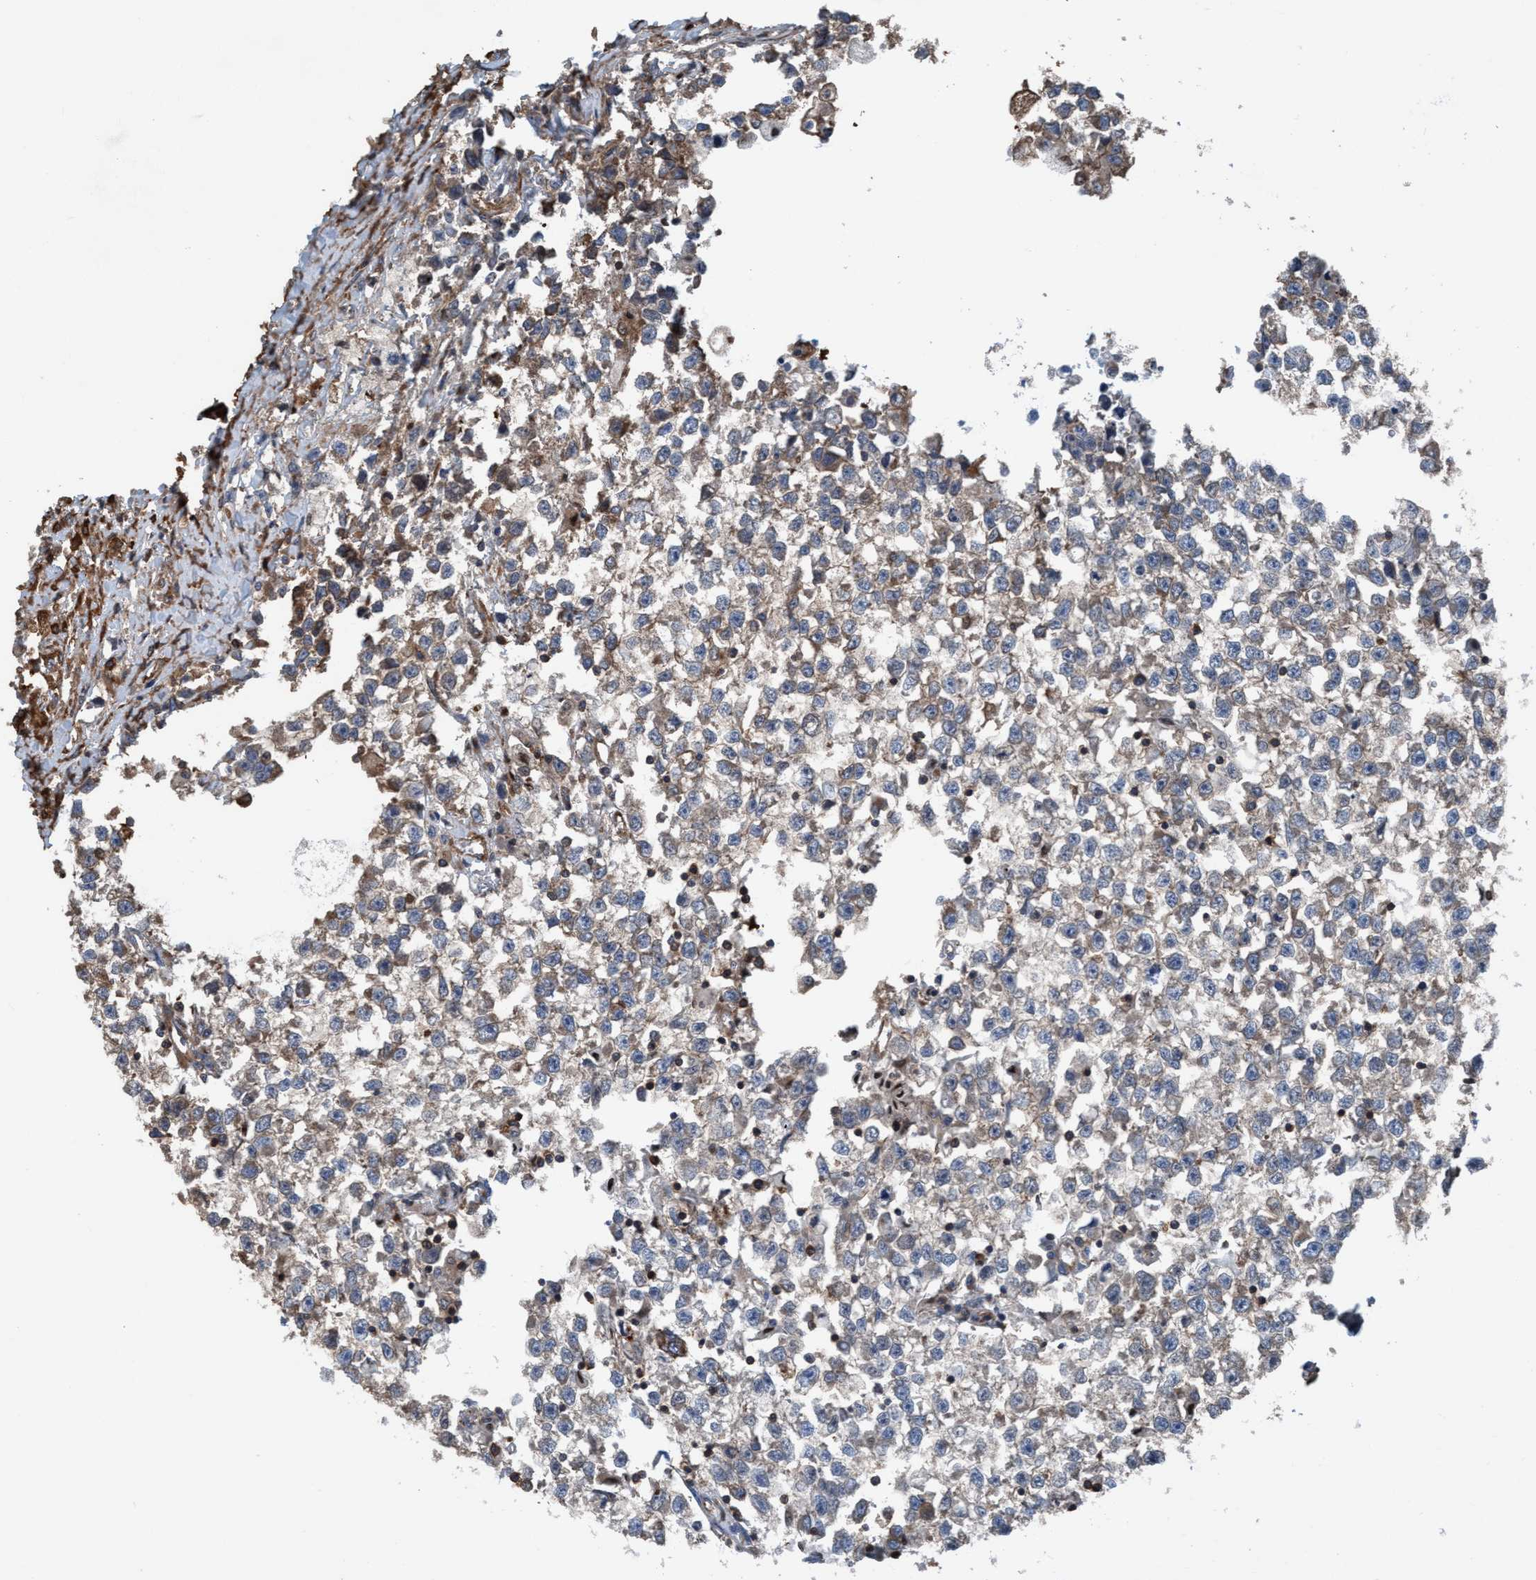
{"staining": {"intensity": "negative", "quantity": "none", "location": "none"}, "tissue": "testis cancer", "cell_type": "Tumor cells", "image_type": "cancer", "snomed": [{"axis": "morphology", "description": "Seminoma, NOS"}, {"axis": "morphology", "description": "Carcinoma, Embryonal, NOS"}, {"axis": "topography", "description": "Testis"}], "caption": "The photomicrograph displays no staining of tumor cells in testis cancer.", "gene": "NMT1", "patient": {"sex": "male", "age": 51}}